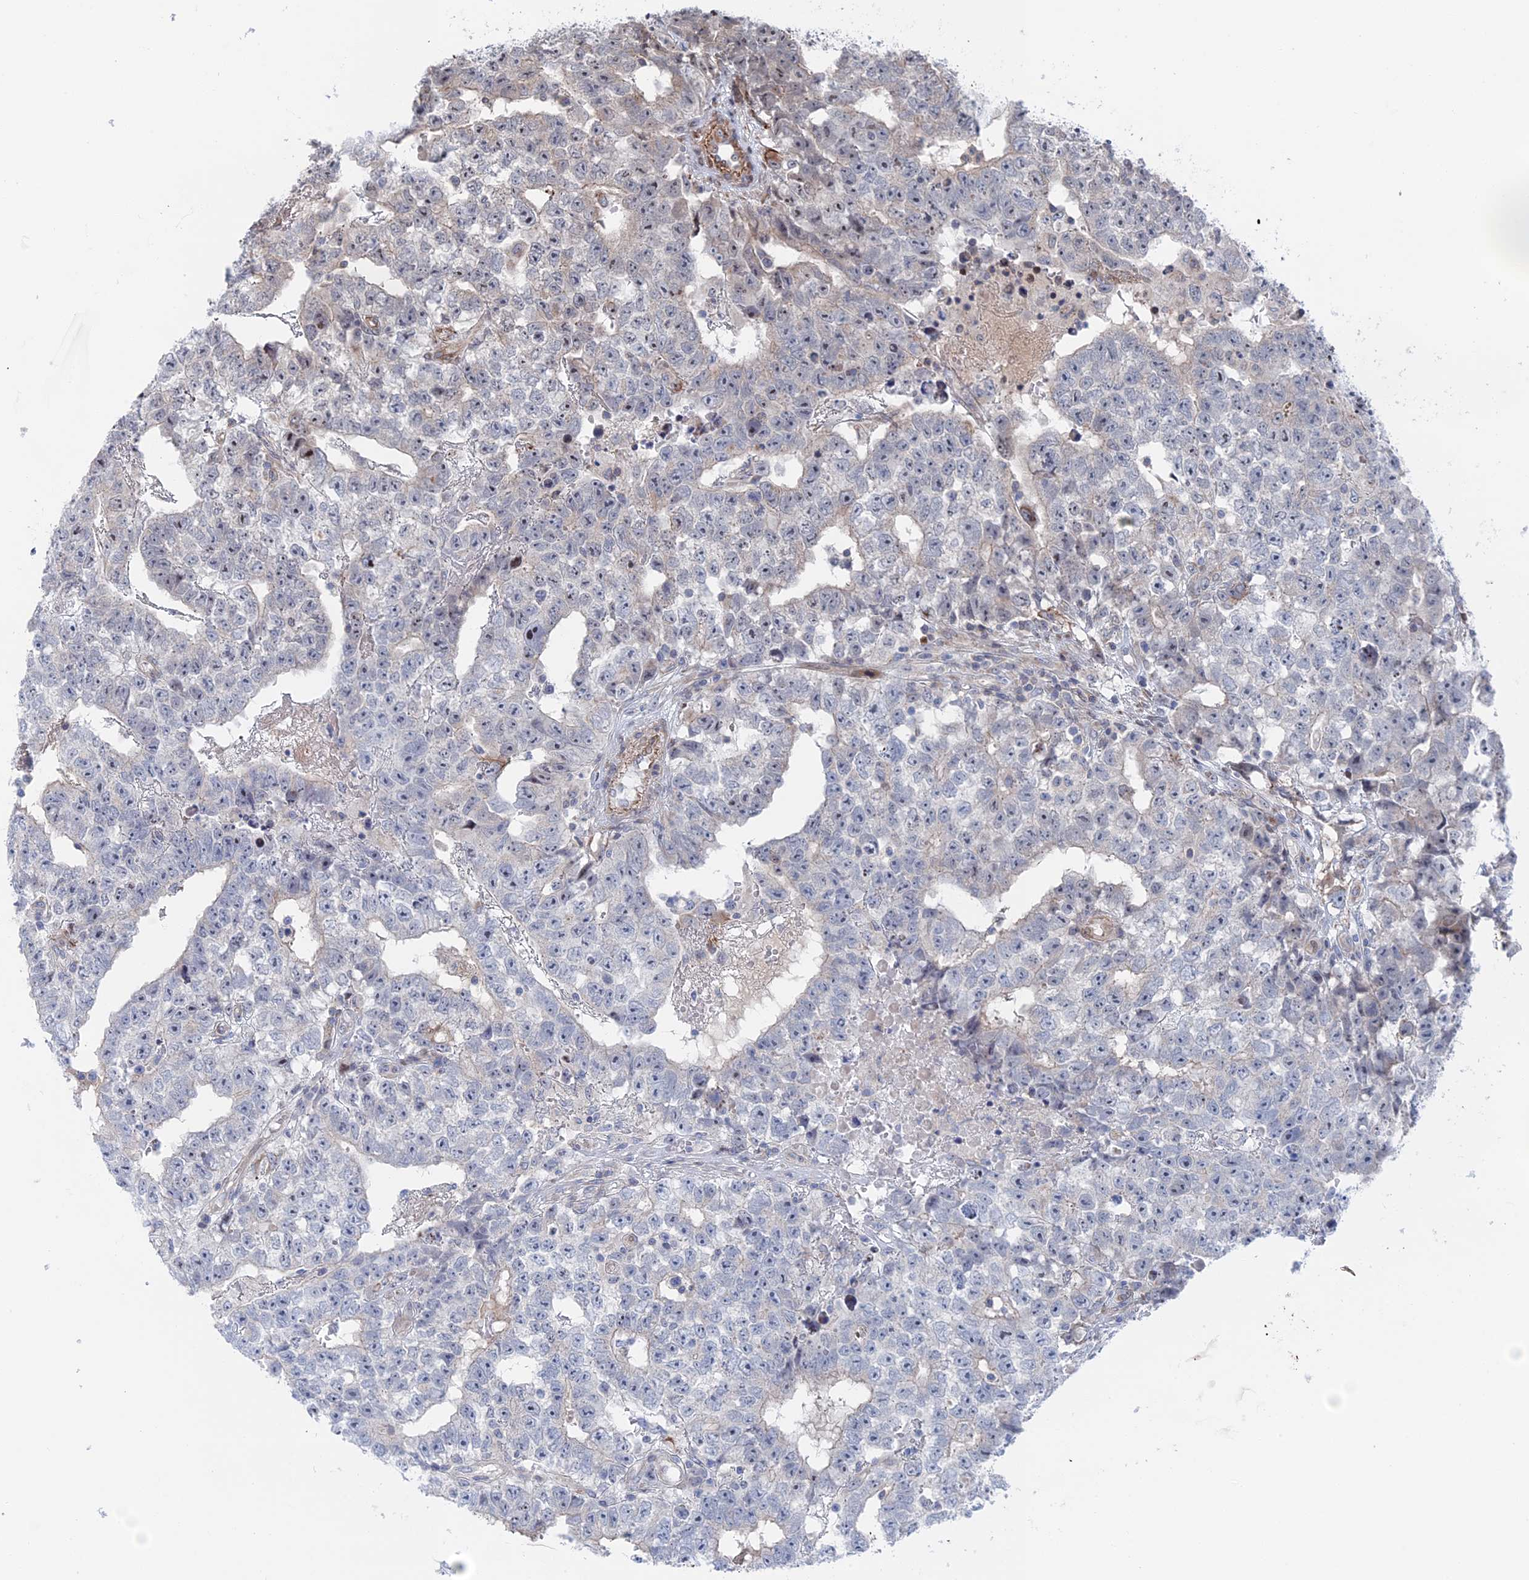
{"staining": {"intensity": "negative", "quantity": "none", "location": "none"}, "tissue": "testis cancer", "cell_type": "Tumor cells", "image_type": "cancer", "snomed": [{"axis": "morphology", "description": "Carcinoma, Embryonal, NOS"}, {"axis": "topography", "description": "Testis"}], "caption": "Tumor cells show no significant protein positivity in embryonal carcinoma (testis).", "gene": "IL7", "patient": {"sex": "male", "age": 25}}